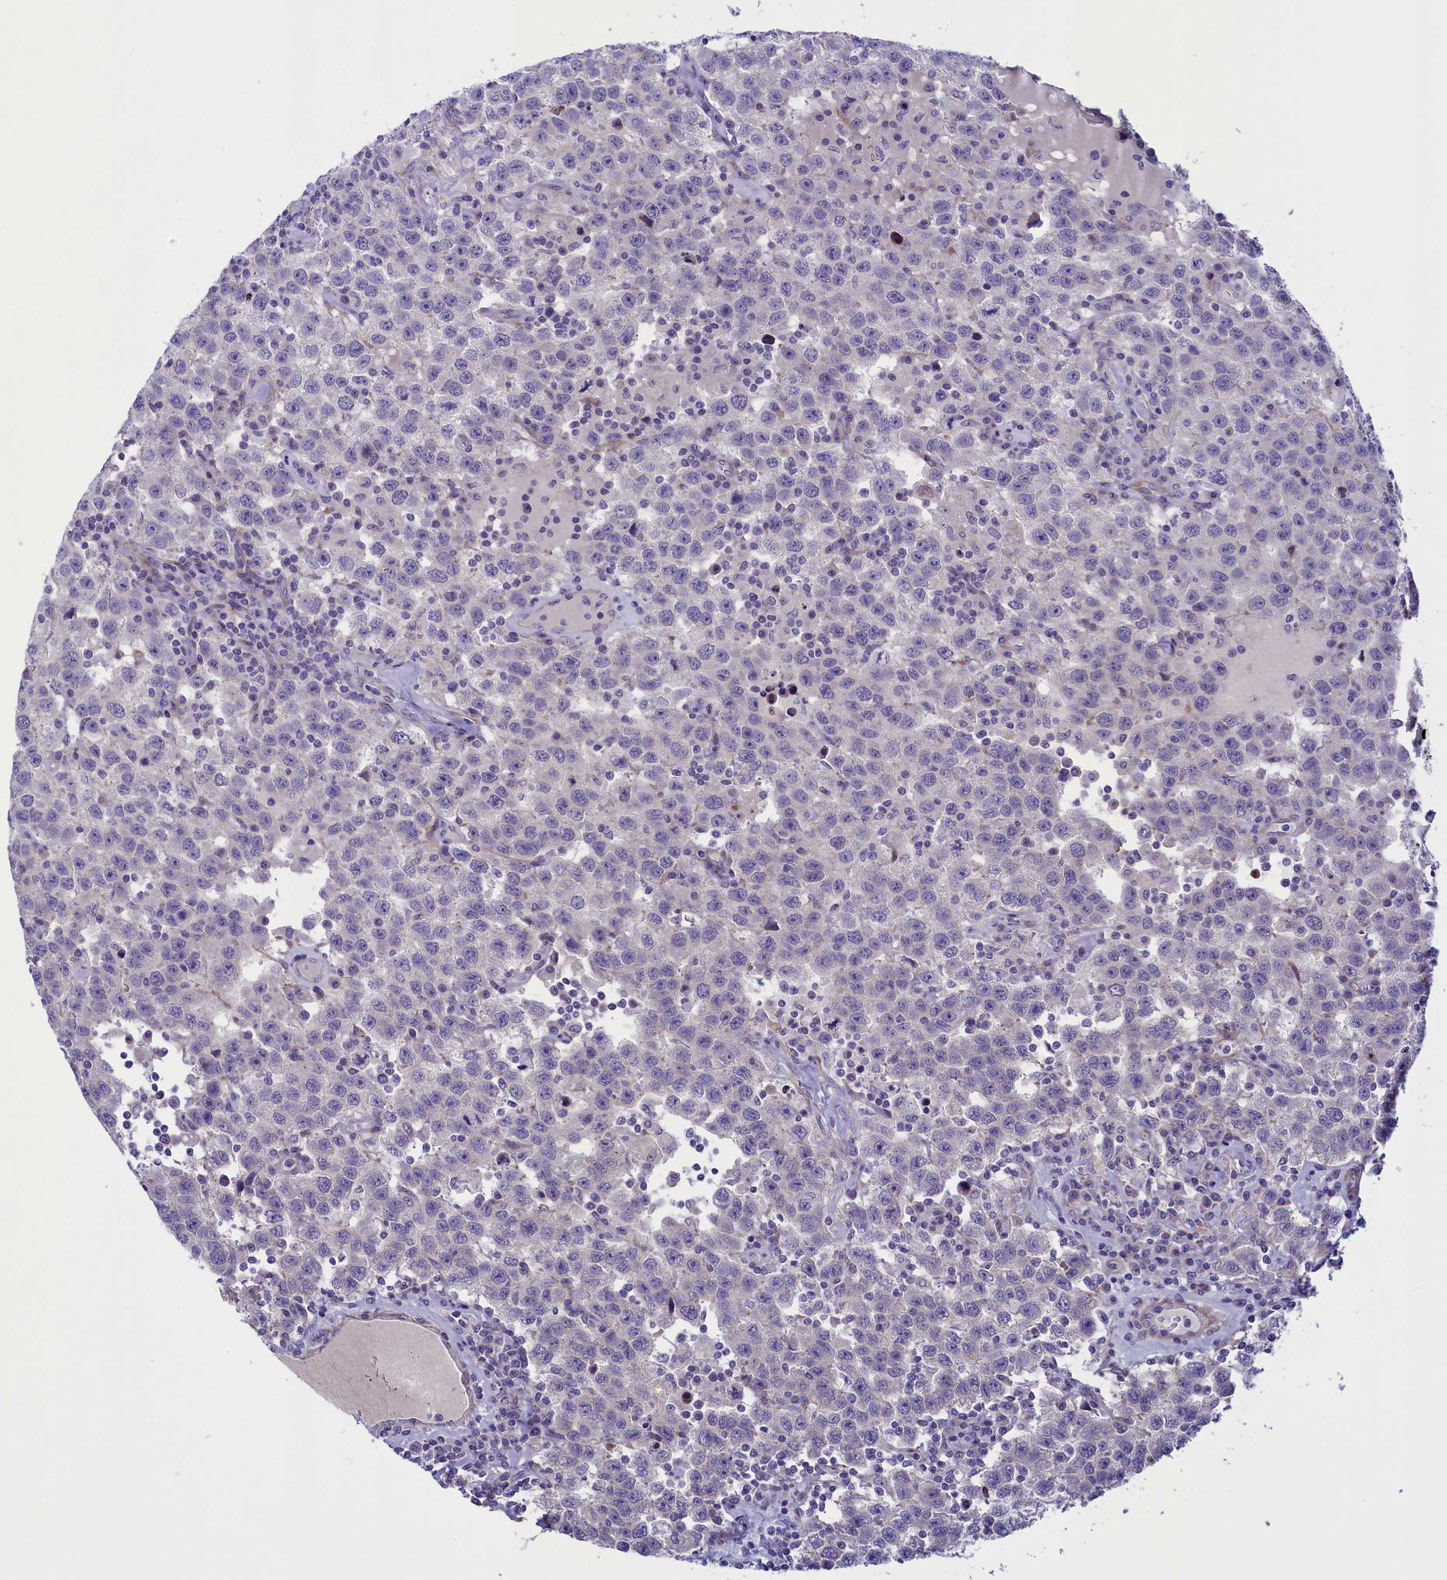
{"staining": {"intensity": "negative", "quantity": "none", "location": "none"}, "tissue": "testis cancer", "cell_type": "Tumor cells", "image_type": "cancer", "snomed": [{"axis": "morphology", "description": "Seminoma, NOS"}, {"axis": "topography", "description": "Testis"}], "caption": "Immunohistochemistry (IHC) of human testis seminoma shows no positivity in tumor cells. (DAB immunohistochemistry, high magnification).", "gene": "LOXL1", "patient": {"sex": "male", "age": 41}}